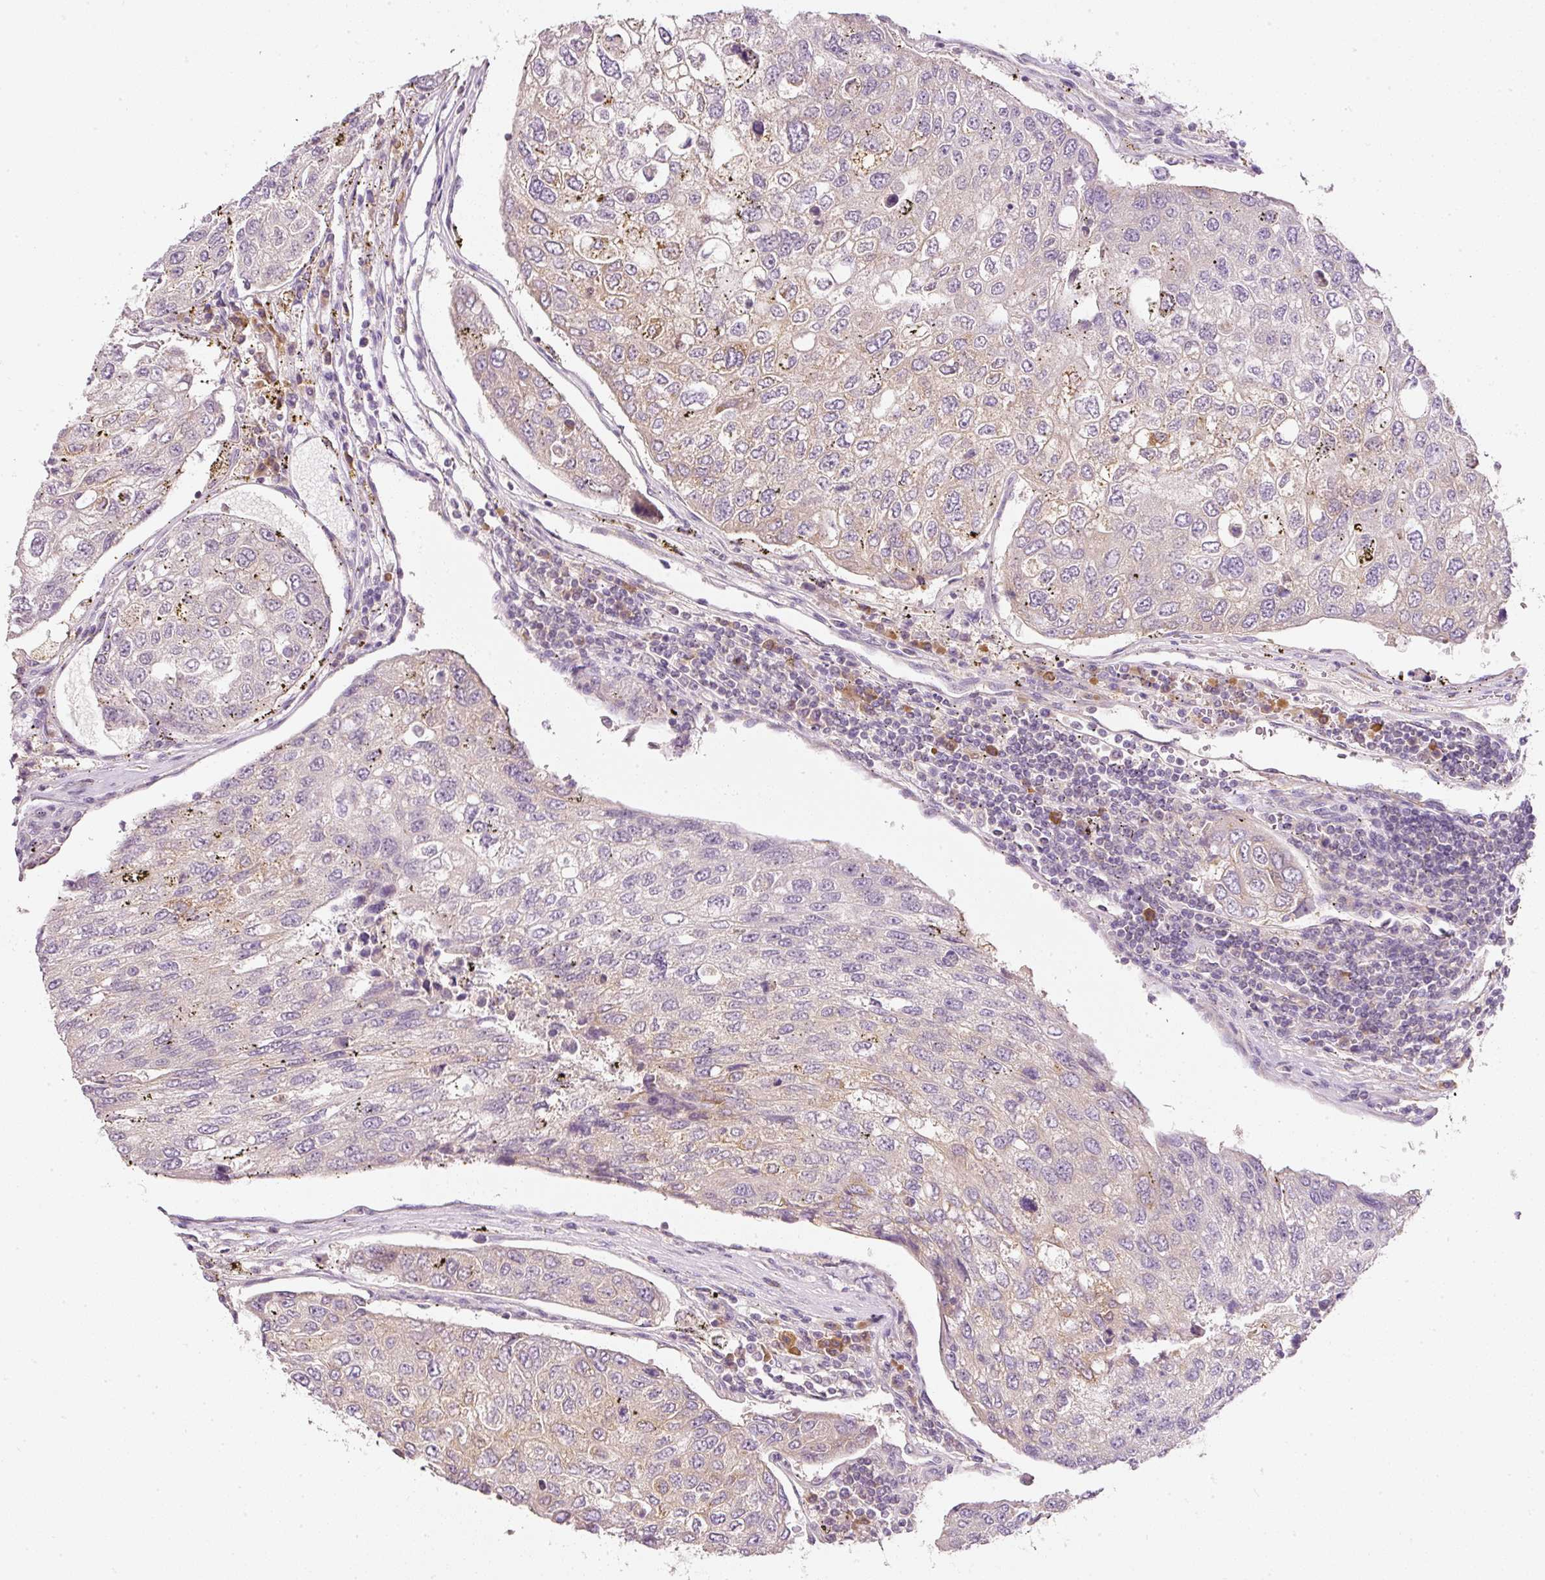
{"staining": {"intensity": "weak", "quantity": "<25%", "location": "cytoplasmic/membranous"}, "tissue": "urothelial cancer", "cell_type": "Tumor cells", "image_type": "cancer", "snomed": [{"axis": "morphology", "description": "Urothelial carcinoma, High grade"}, {"axis": "topography", "description": "Lymph node"}, {"axis": "topography", "description": "Urinary bladder"}], "caption": "Urothelial cancer was stained to show a protein in brown. There is no significant positivity in tumor cells.", "gene": "RNF167", "patient": {"sex": "male", "age": 51}}